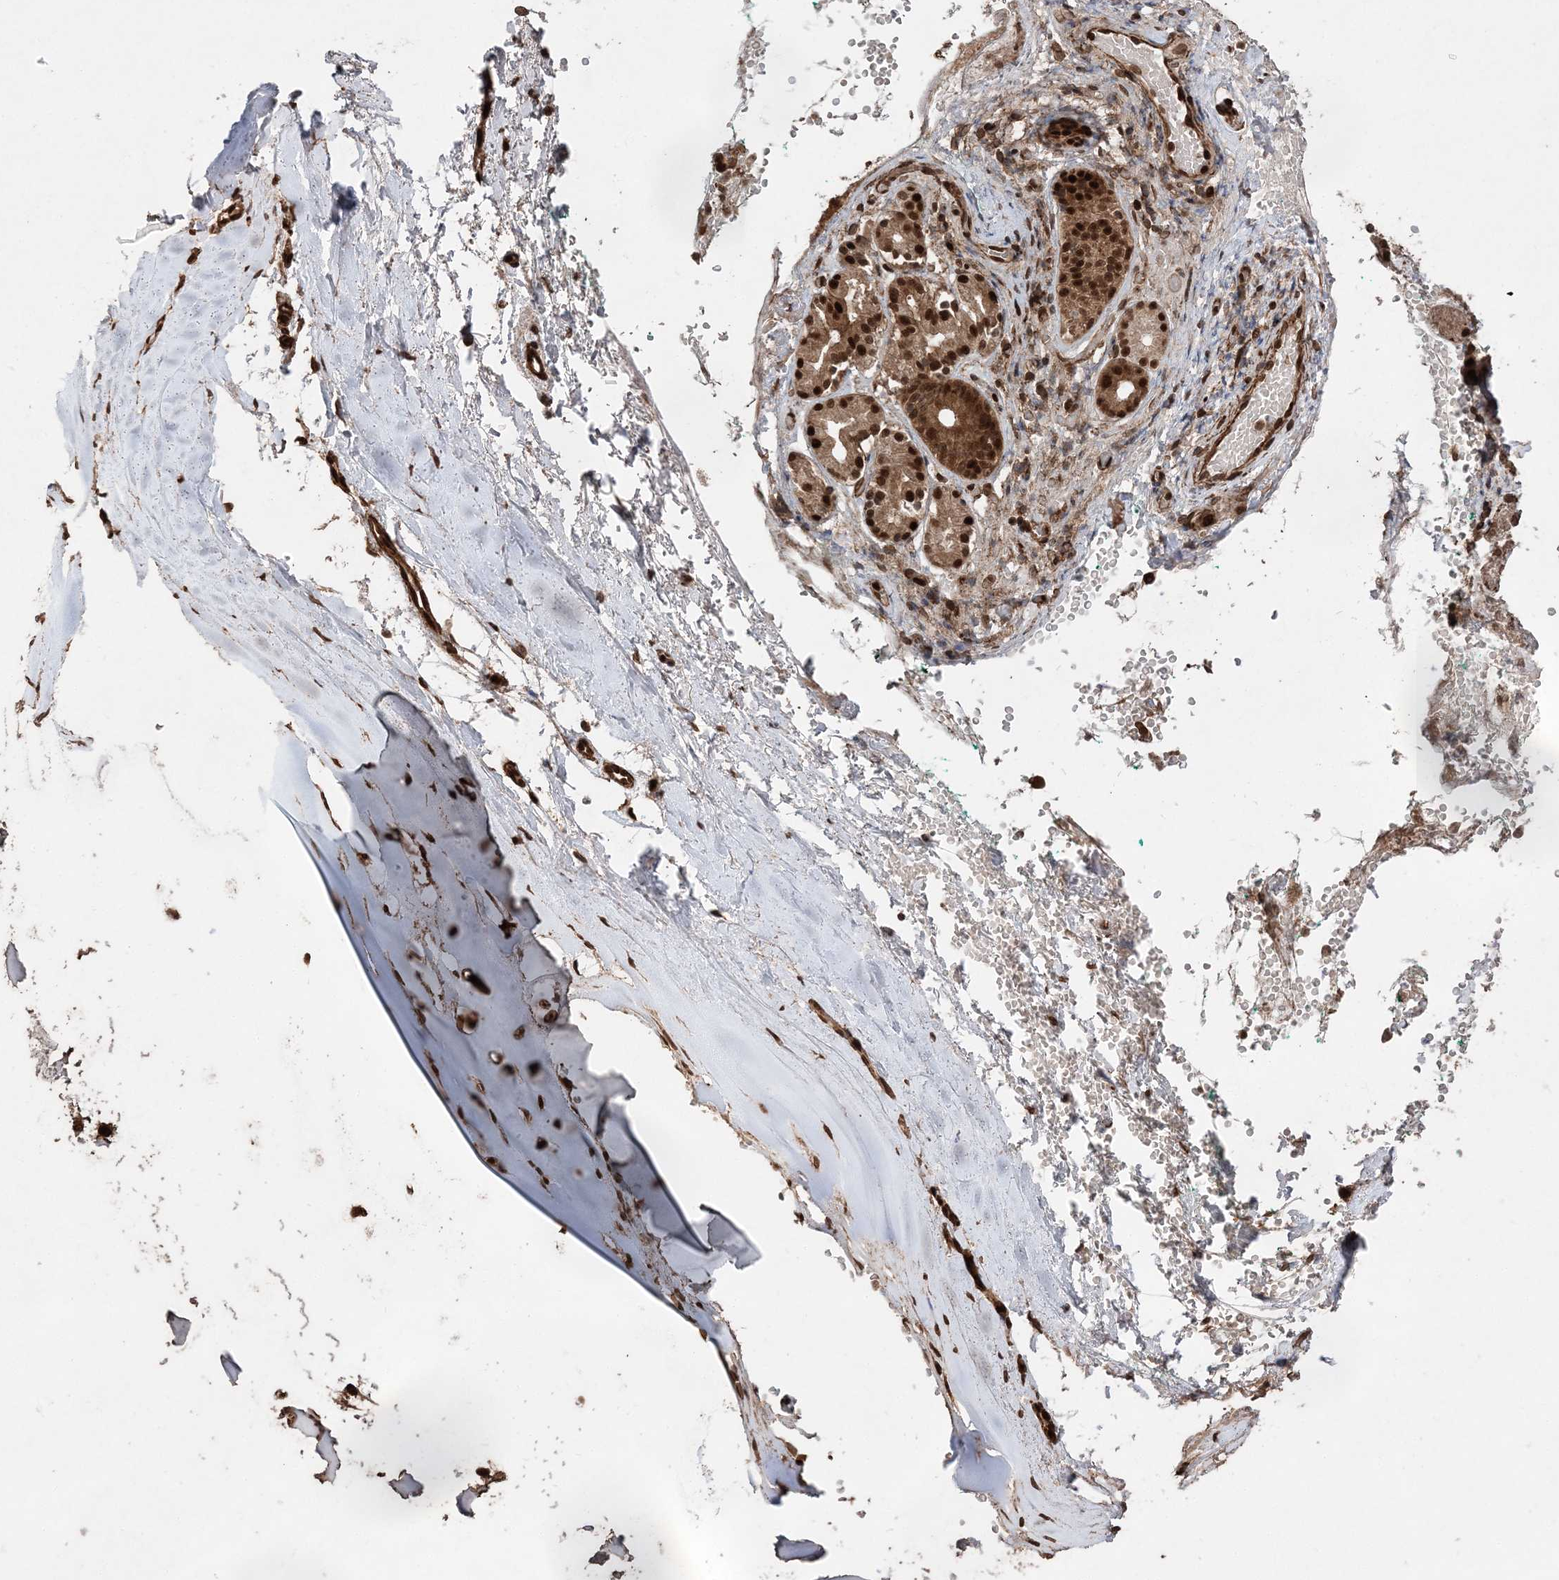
{"staining": {"intensity": "moderate", "quantity": "25%-75%", "location": "cytoplasmic/membranous,nuclear"}, "tissue": "adipose tissue", "cell_type": "Adipocytes", "image_type": "normal", "snomed": [{"axis": "morphology", "description": "Normal tissue, NOS"}, {"axis": "morphology", "description": "Basal cell carcinoma"}, {"axis": "topography", "description": "Cartilage tissue"}, {"axis": "topography", "description": "Nasopharynx"}, {"axis": "topography", "description": "Oral tissue"}], "caption": "A photomicrograph of human adipose tissue stained for a protein shows moderate cytoplasmic/membranous,nuclear brown staining in adipocytes.", "gene": "ETAA1", "patient": {"sex": "female", "age": 77}}